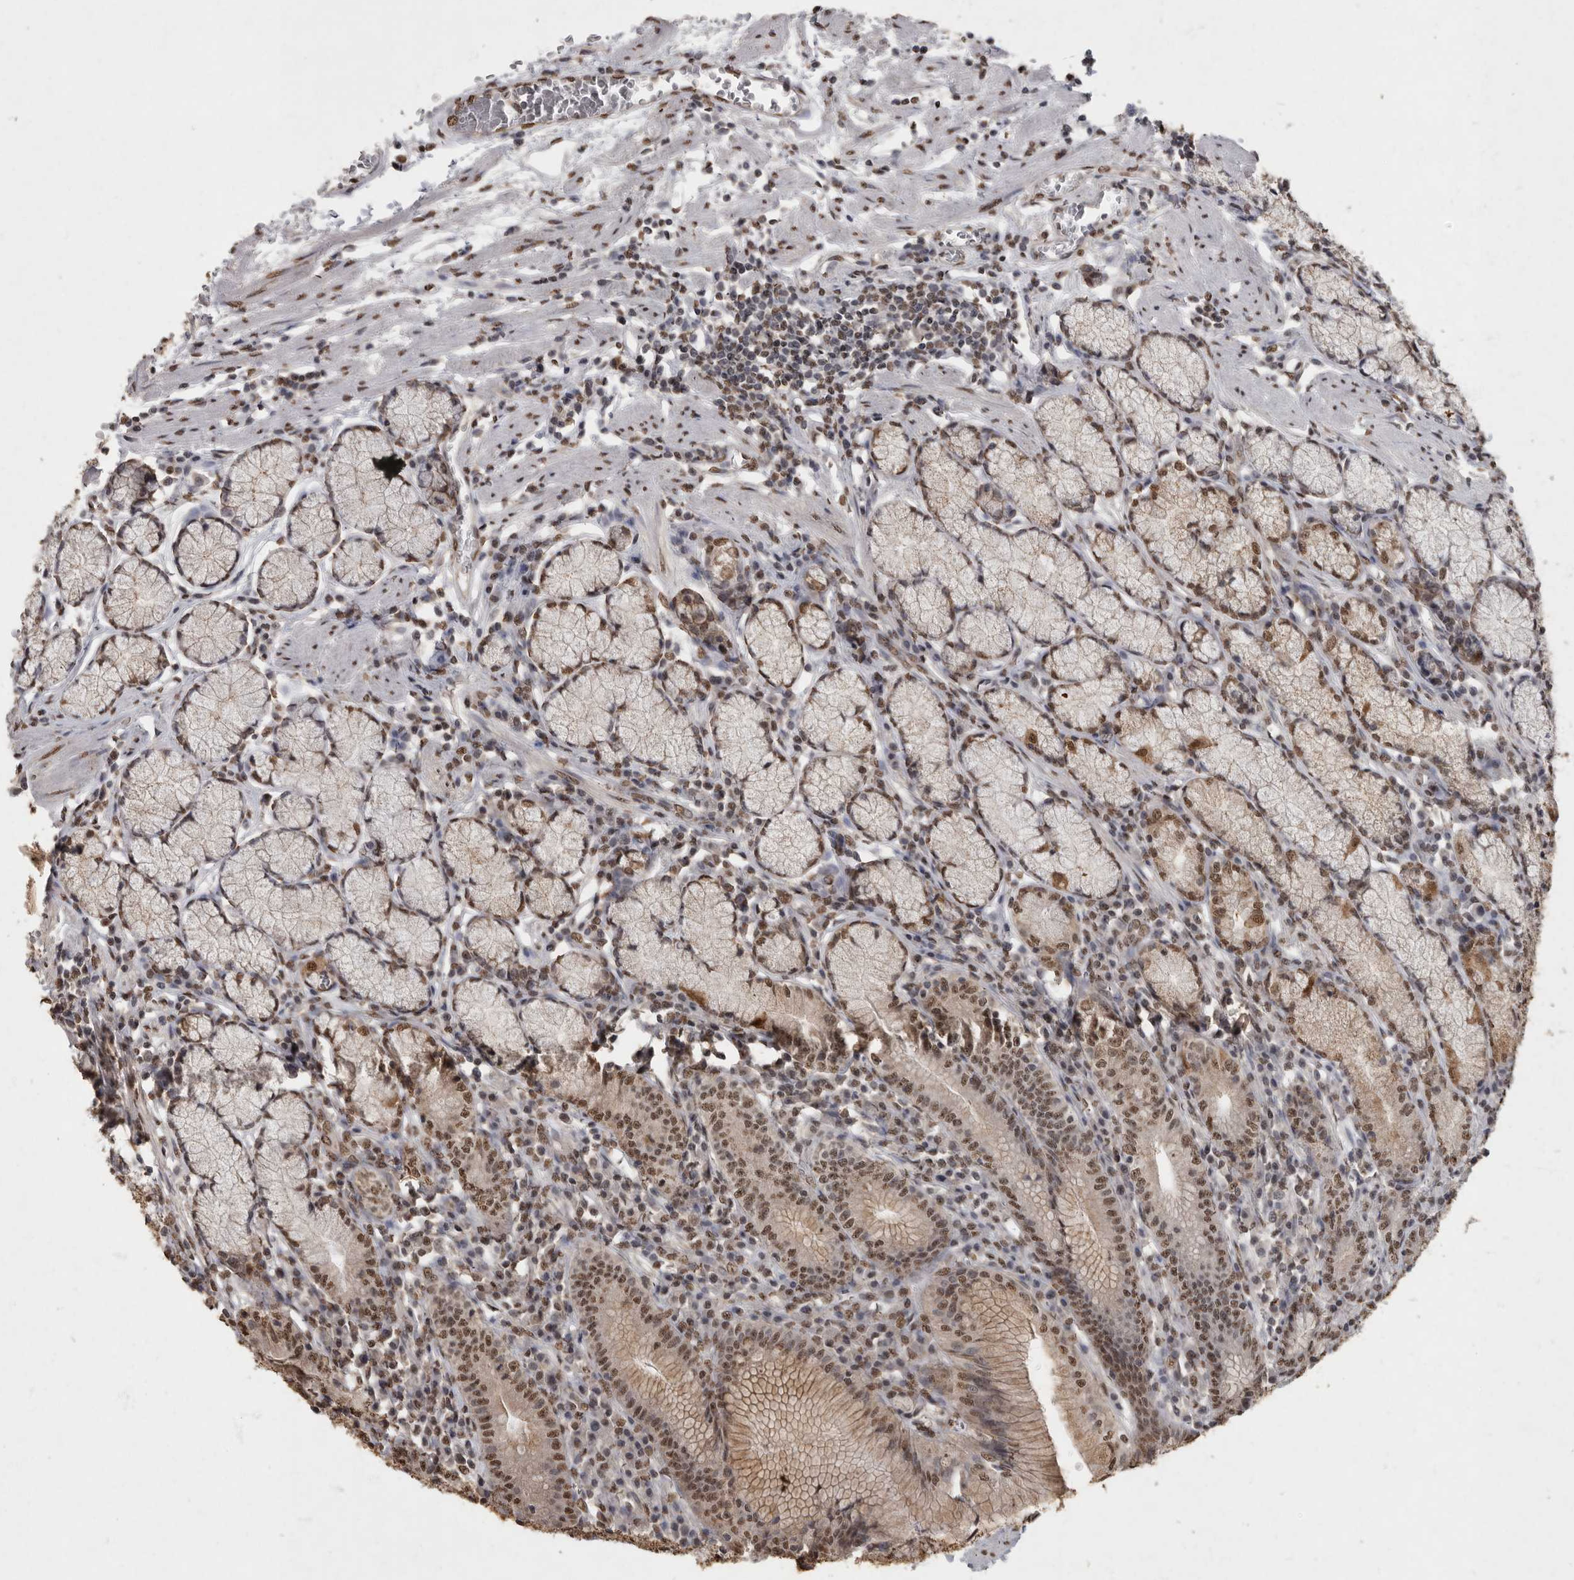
{"staining": {"intensity": "strong", "quantity": ">75%", "location": "cytoplasmic/membranous,nuclear"}, "tissue": "stomach", "cell_type": "Glandular cells", "image_type": "normal", "snomed": [{"axis": "morphology", "description": "Normal tissue, NOS"}, {"axis": "topography", "description": "Stomach"}], "caption": "Immunohistochemistry histopathology image of benign stomach stained for a protein (brown), which displays high levels of strong cytoplasmic/membranous,nuclear positivity in about >75% of glandular cells.", "gene": "NBL1", "patient": {"sex": "male", "age": 55}}